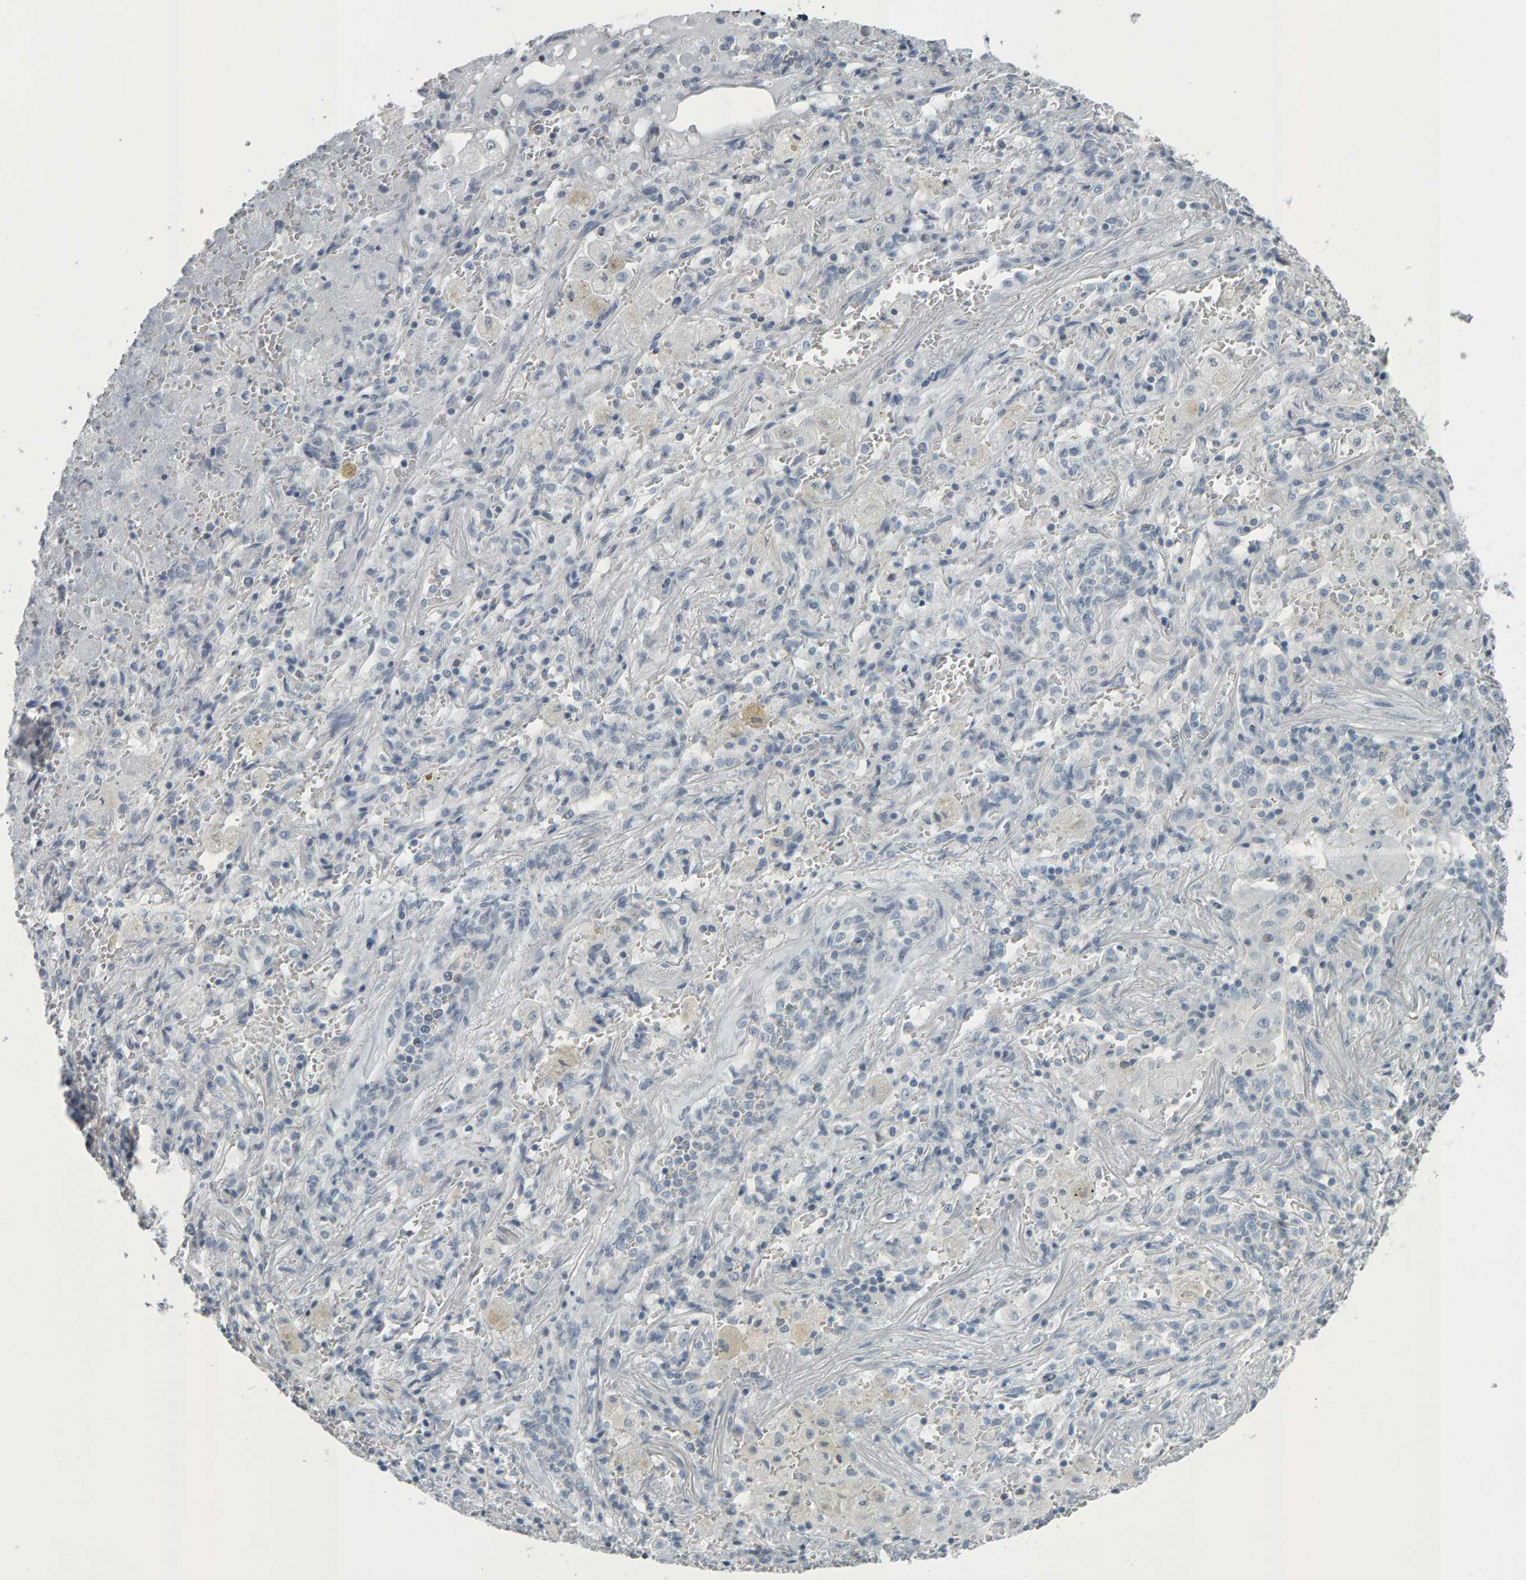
{"staining": {"intensity": "negative", "quantity": "none", "location": "none"}, "tissue": "lung cancer", "cell_type": "Tumor cells", "image_type": "cancer", "snomed": [{"axis": "morphology", "description": "Squamous cell carcinoma, NOS"}, {"axis": "topography", "description": "Lung"}], "caption": "This is a histopathology image of IHC staining of lung squamous cell carcinoma, which shows no staining in tumor cells. (DAB (3,3'-diaminobenzidine) immunohistochemistry (IHC) visualized using brightfield microscopy, high magnification).", "gene": "PYY", "patient": {"sex": "male", "age": 61}}